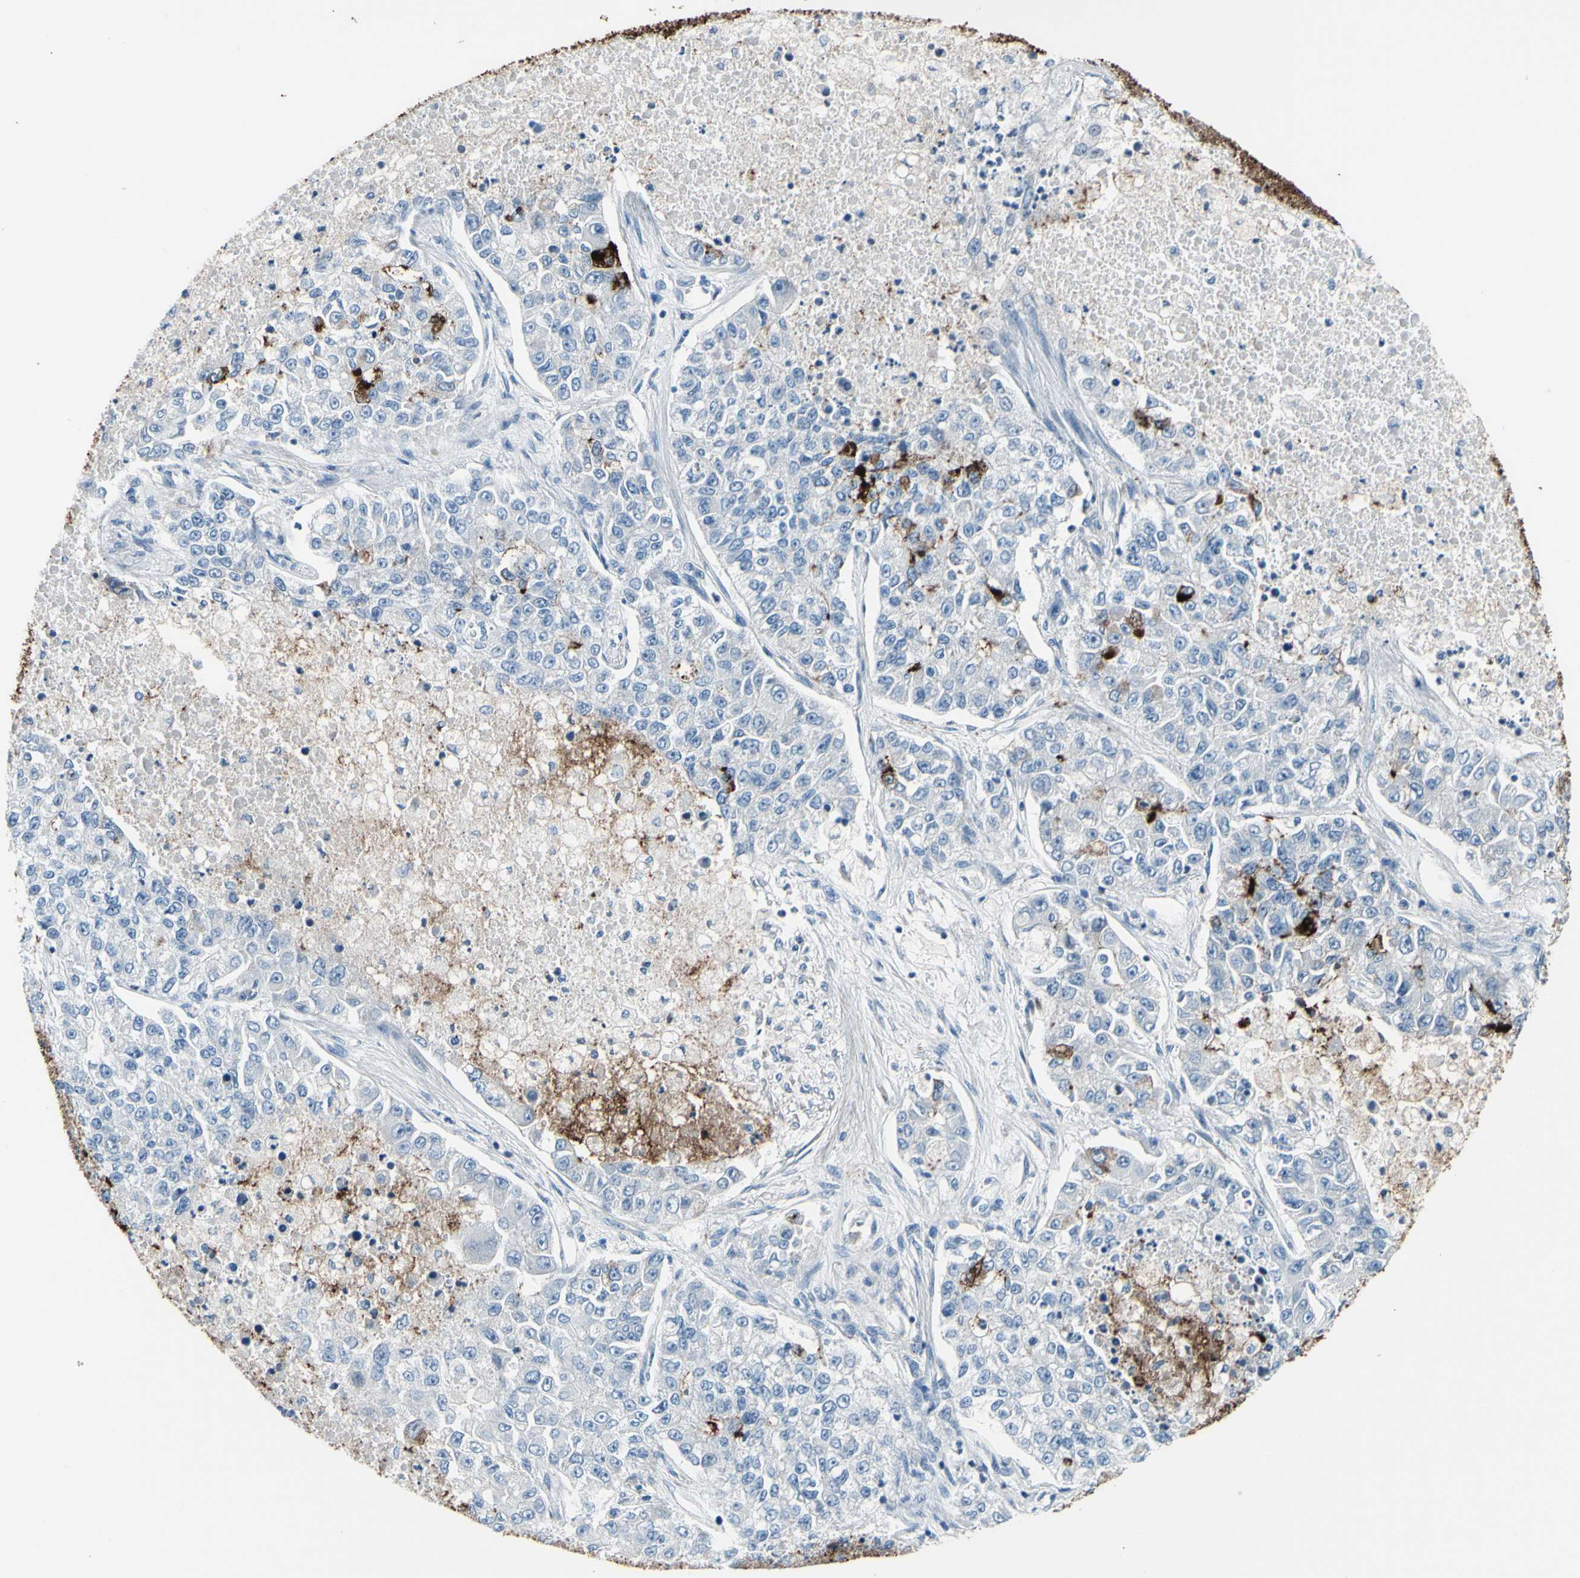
{"staining": {"intensity": "negative", "quantity": "none", "location": "none"}, "tissue": "lung cancer", "cell_type": "Tumor cells", "image_type": "cancer", "snomed": [{"axis": "morphology", "description": "Adenocarcinoma, NOS"}, {"axis": "topography", "description": "Lung"}], "caption": "Immunohistochemistry (IHC) histopathology image of lung cancer (adenocarcinoma) stained for a protein (brown), which reveals no staining in tumor cells.", "gene": "MUC5B", "patient": {"sex": "male", "age": 49}}